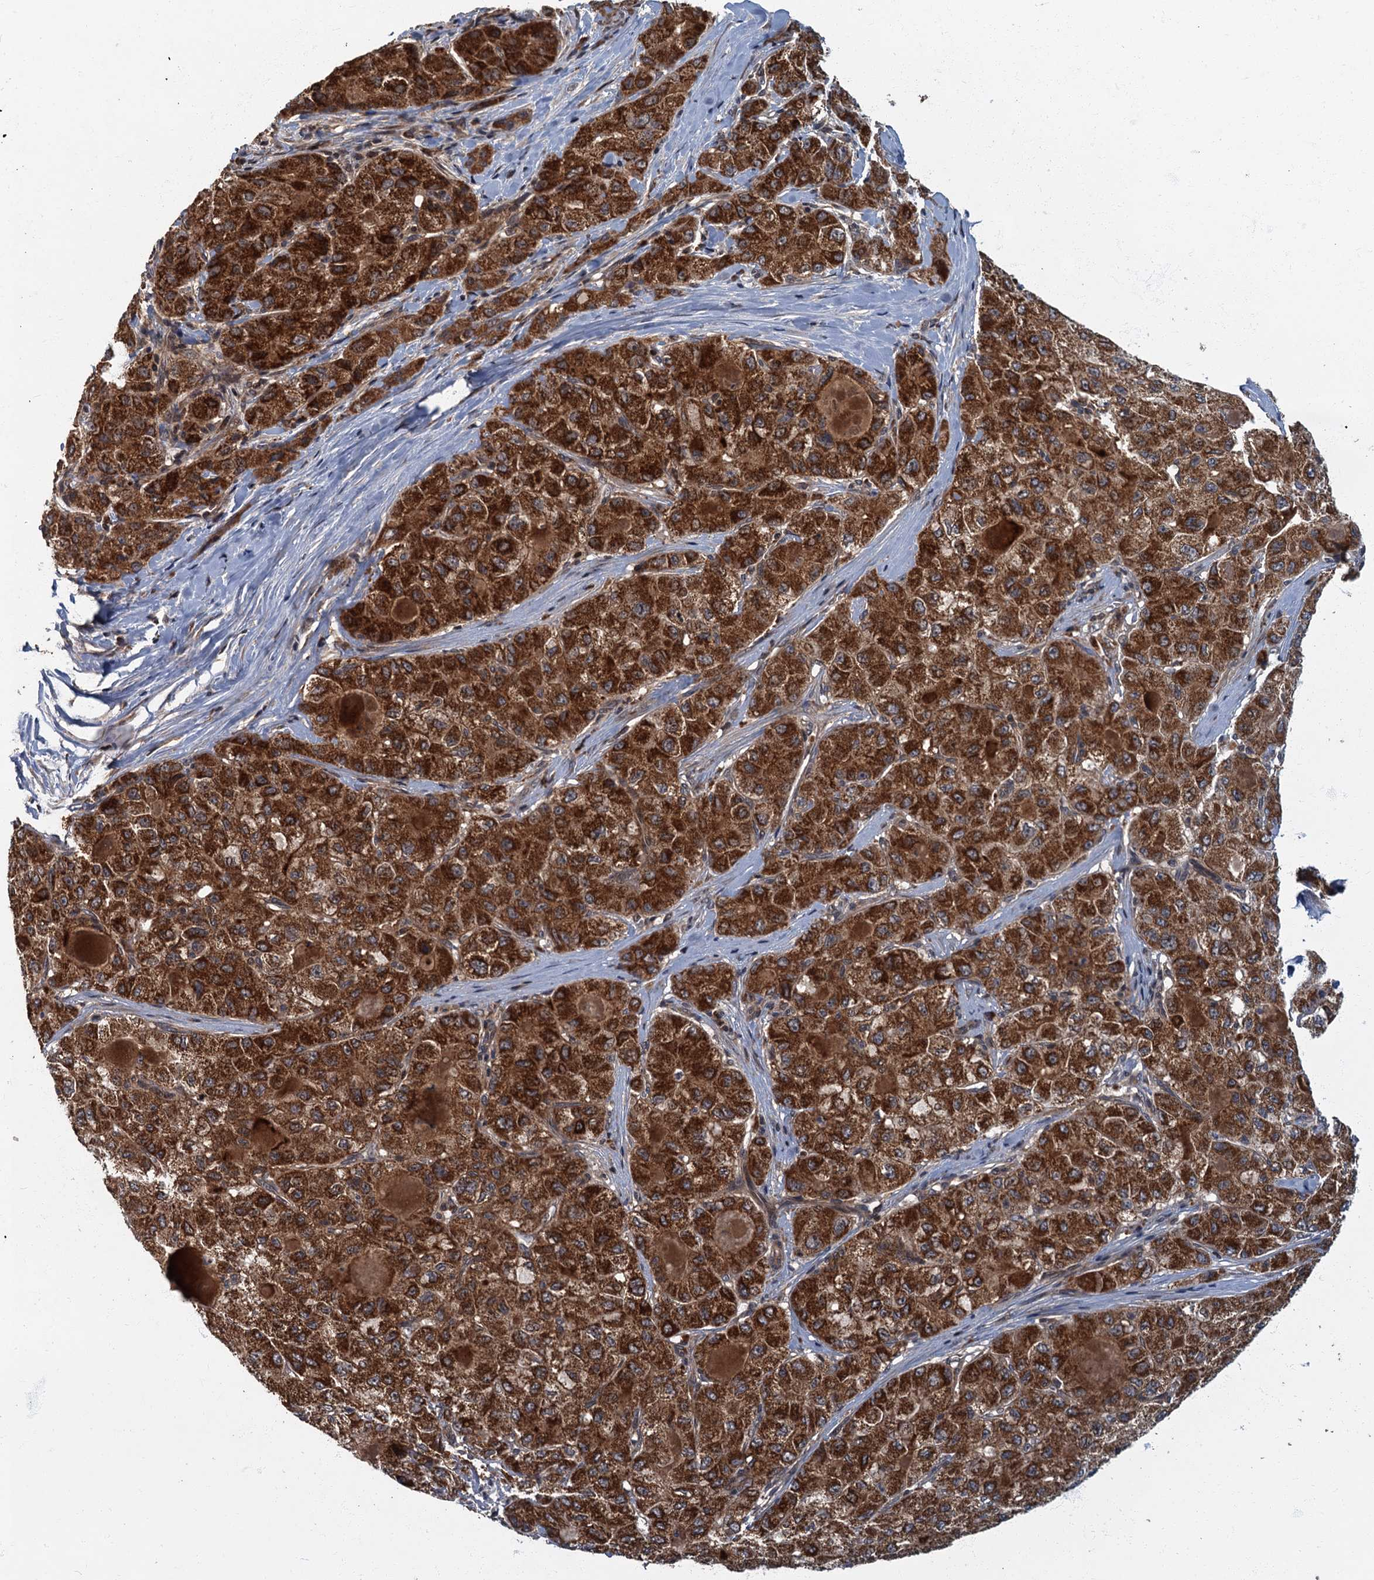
{"staining": {"intensity": "strong", "quantity": ">75%", "location": "cytoplasmic/membranous"}, "tissue": "liver cancer", "cell_type": "Tumor cells", "image_type": "cancer", "snomed": [{"axis": "morphology", "description": "Carcinoma, Hepatocellular, NOS"}, {"axis": "topography", "description": "Liver"}], "caption": "Immunohistochemistry histopathology image of neoplastic tissue: hepatocellular carcinoma (liver) stained using IHC reveals high levels of strong protein expression localized specifically in the cytoplasmic/membranous of tumor cells, appearing as a cytoplasmic/membranous brown color.", "gene": "SLC11A2", "patient": {"sex": "male", "age": 80}}